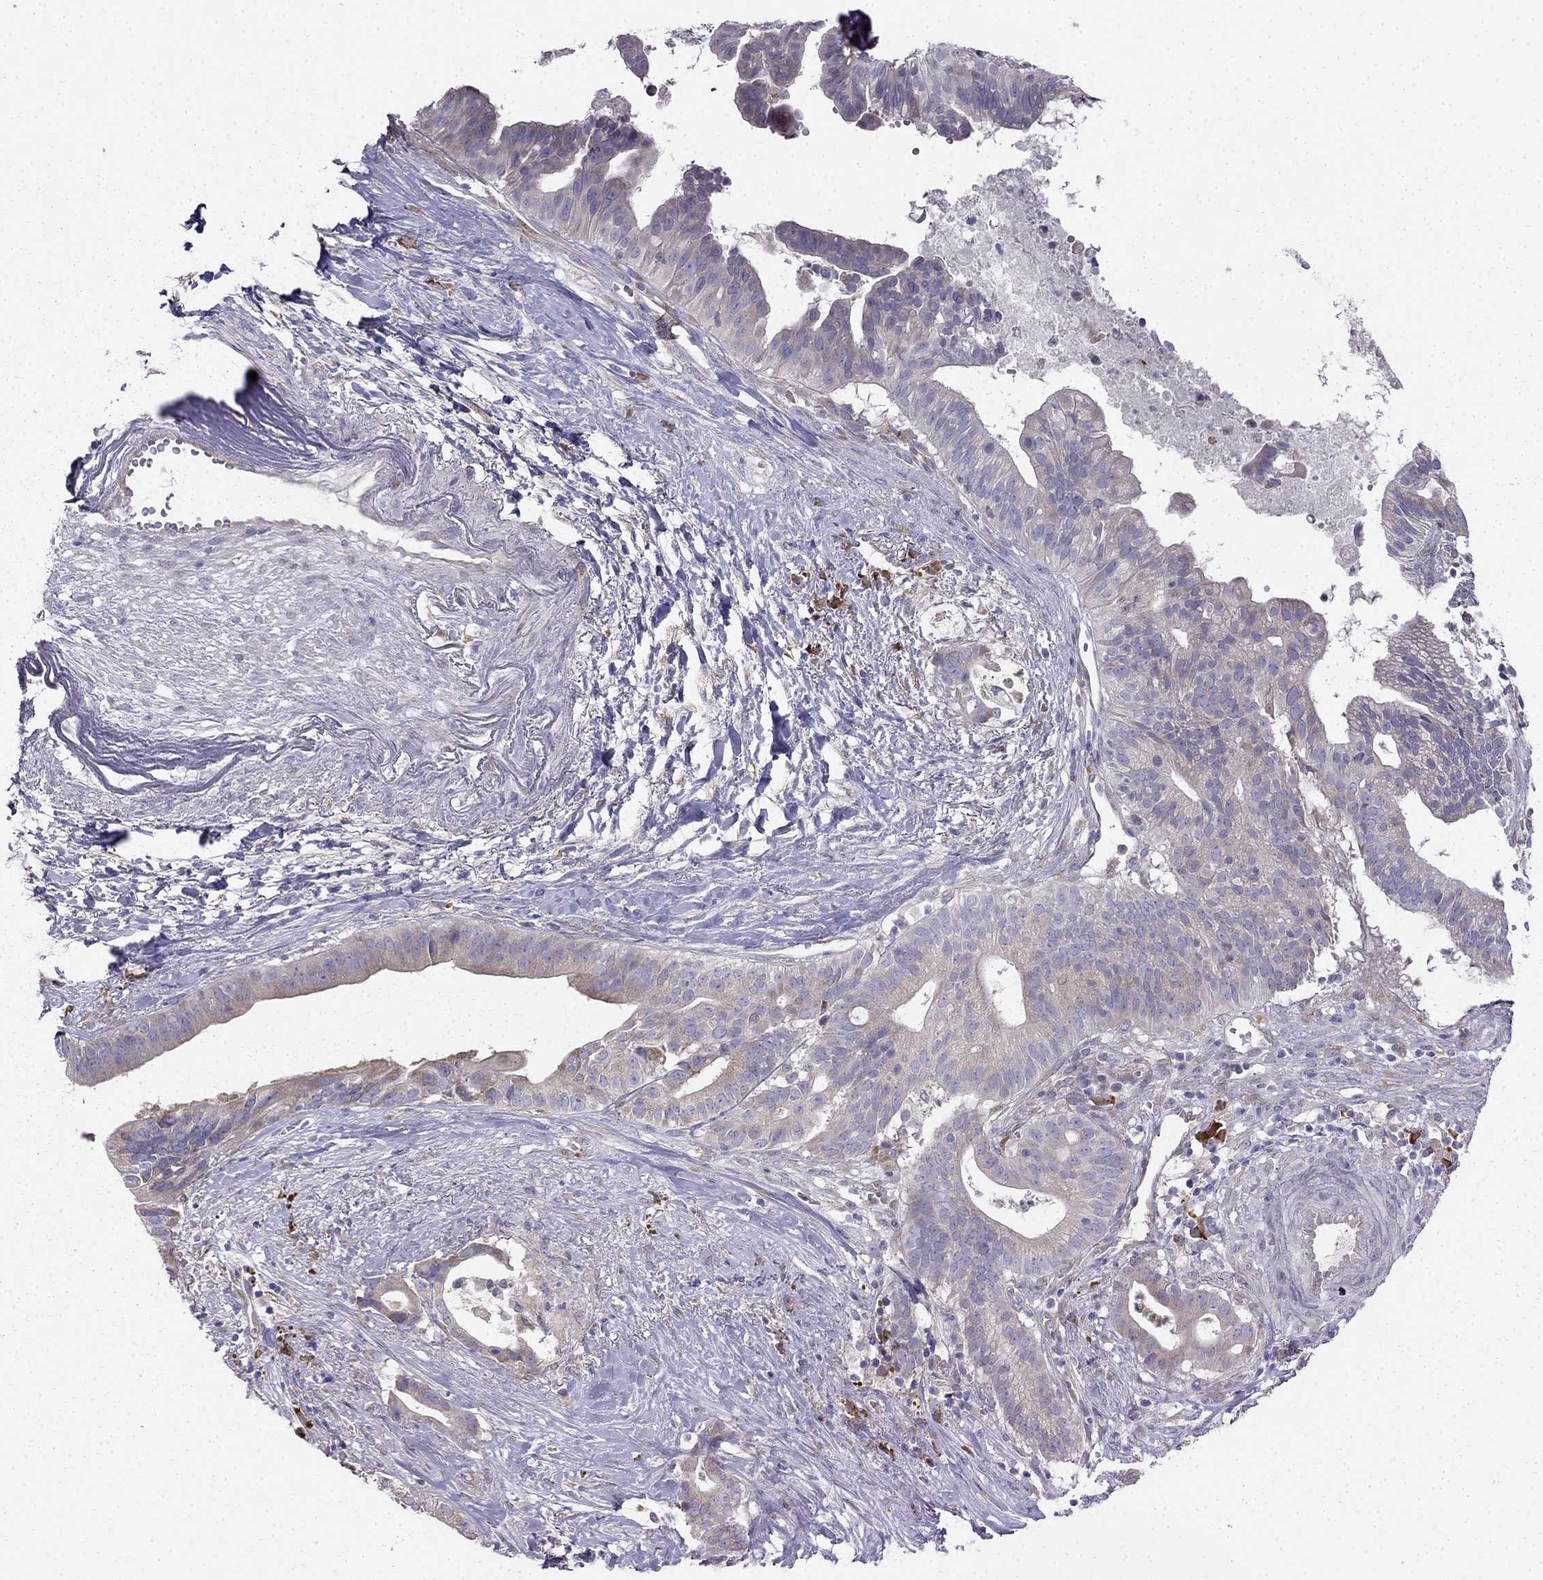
{"staining": {"intensity": "weak", "quantity": "<25%", "location": "cytoplasmic/membranous"}, "tissue": "pancreatic cancer", "cell_type": "Tumor cells", "image_type": "cancer", "snomed": [{"axis": "morphology", "description": "Adenocarcinoma, NOS"}, {"axis": "topography", "description": "Pancreas"}], "caption": "Tumor cells show no significant protein expression in pancreatic cancer (adenocarcinoma).", "gene": "LONRF2", "patient": {"sex": "male", "age": 61}}